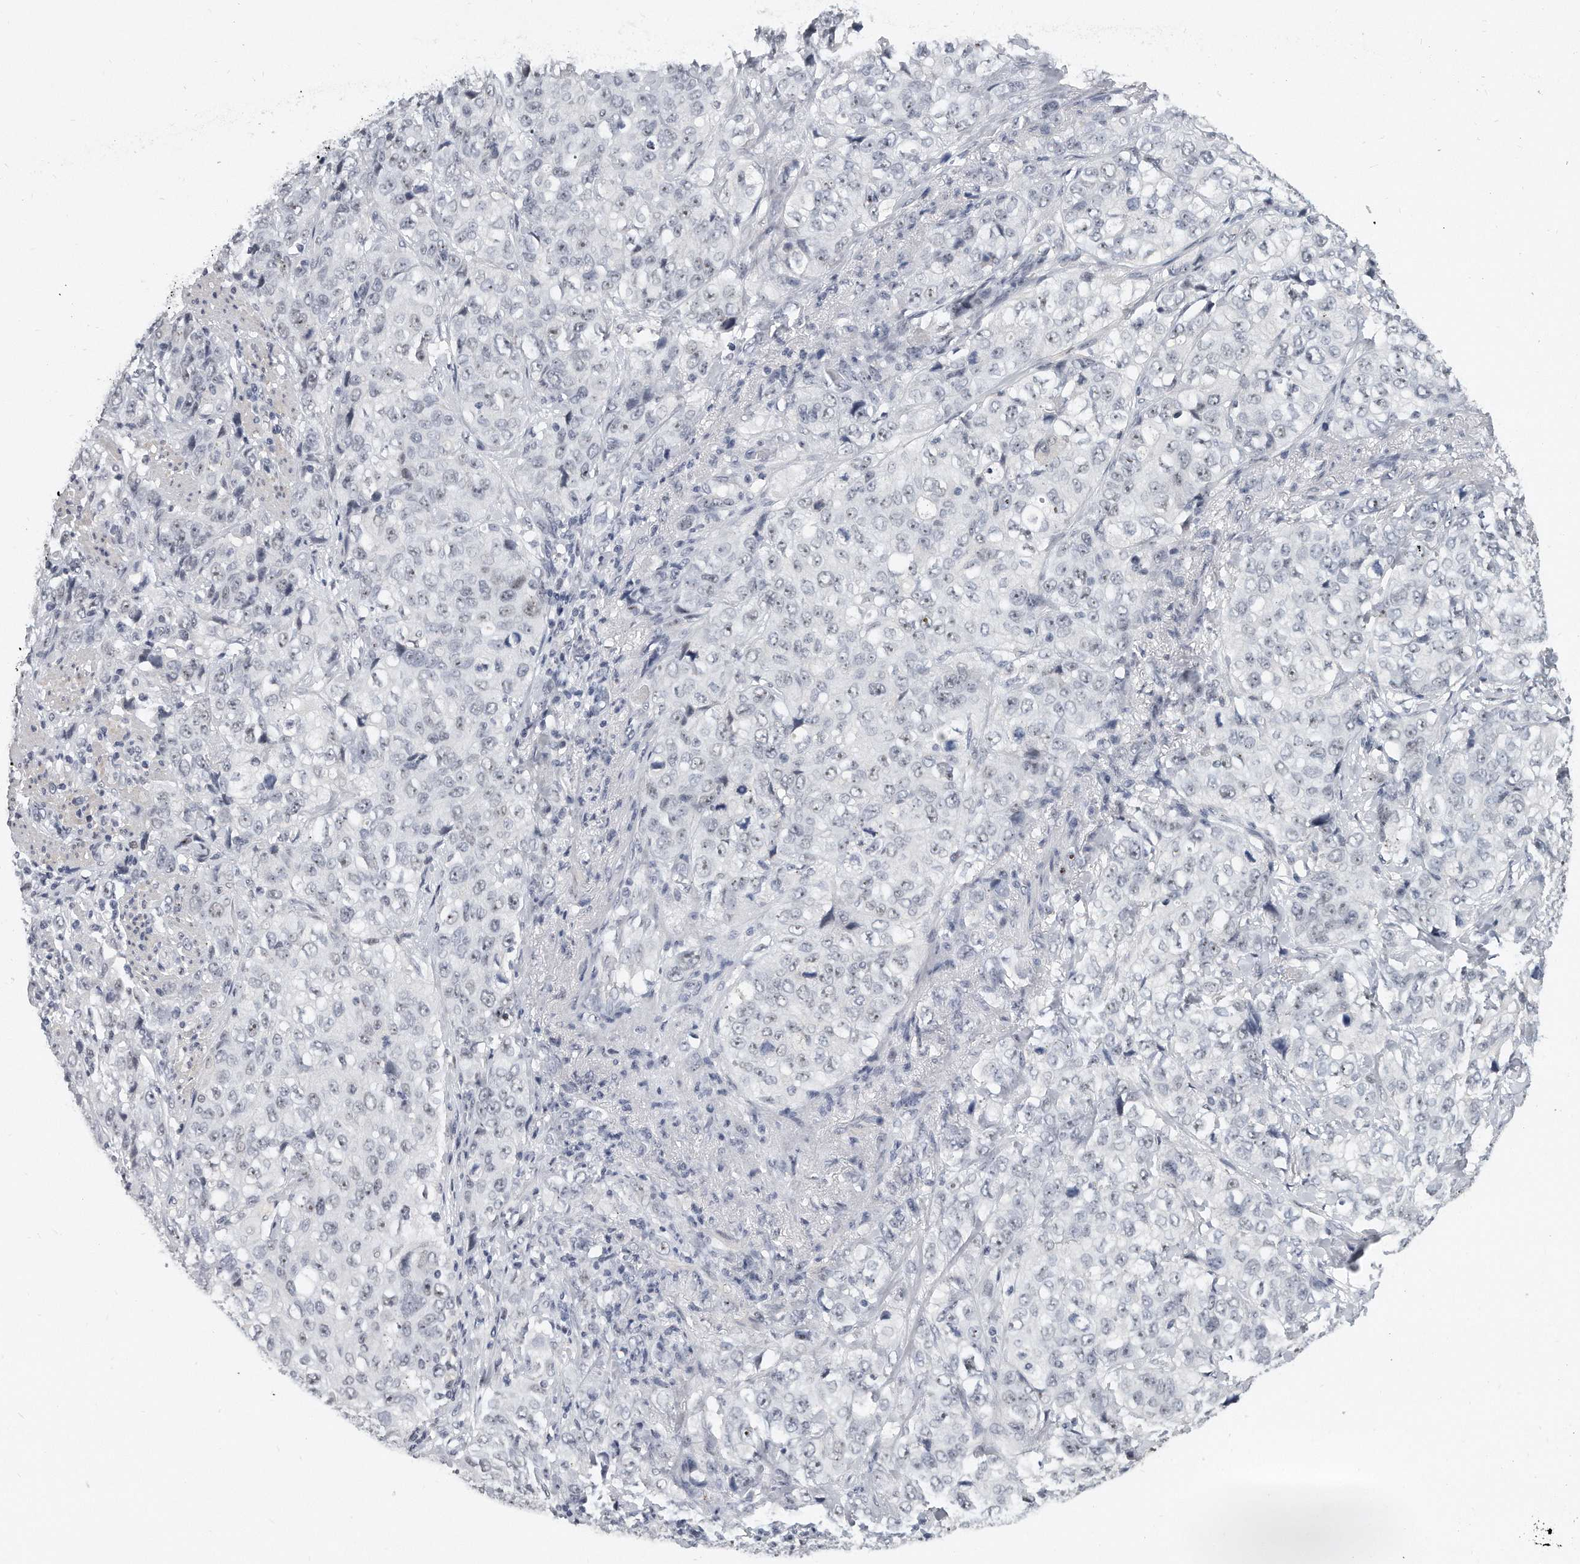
{"staining": {"intensity": "negative", "quantity": "none", "location": "none"}, "tissue": "stomach cancer", "cell_type": "Tumor cells", "image_type": "cancer", "snomed": [{"axis": "morphology", "description": "Adenocarcinoma, NOS"}, {"axis": "topography", "description": "Stomach"}], "caption": "Photomicrograph shows no significant protein positivity in tumor cells of adenocarcinoma (stomach).", "gene": "TFCP2L1", "patient": {"sex": "male", "age": 48}}